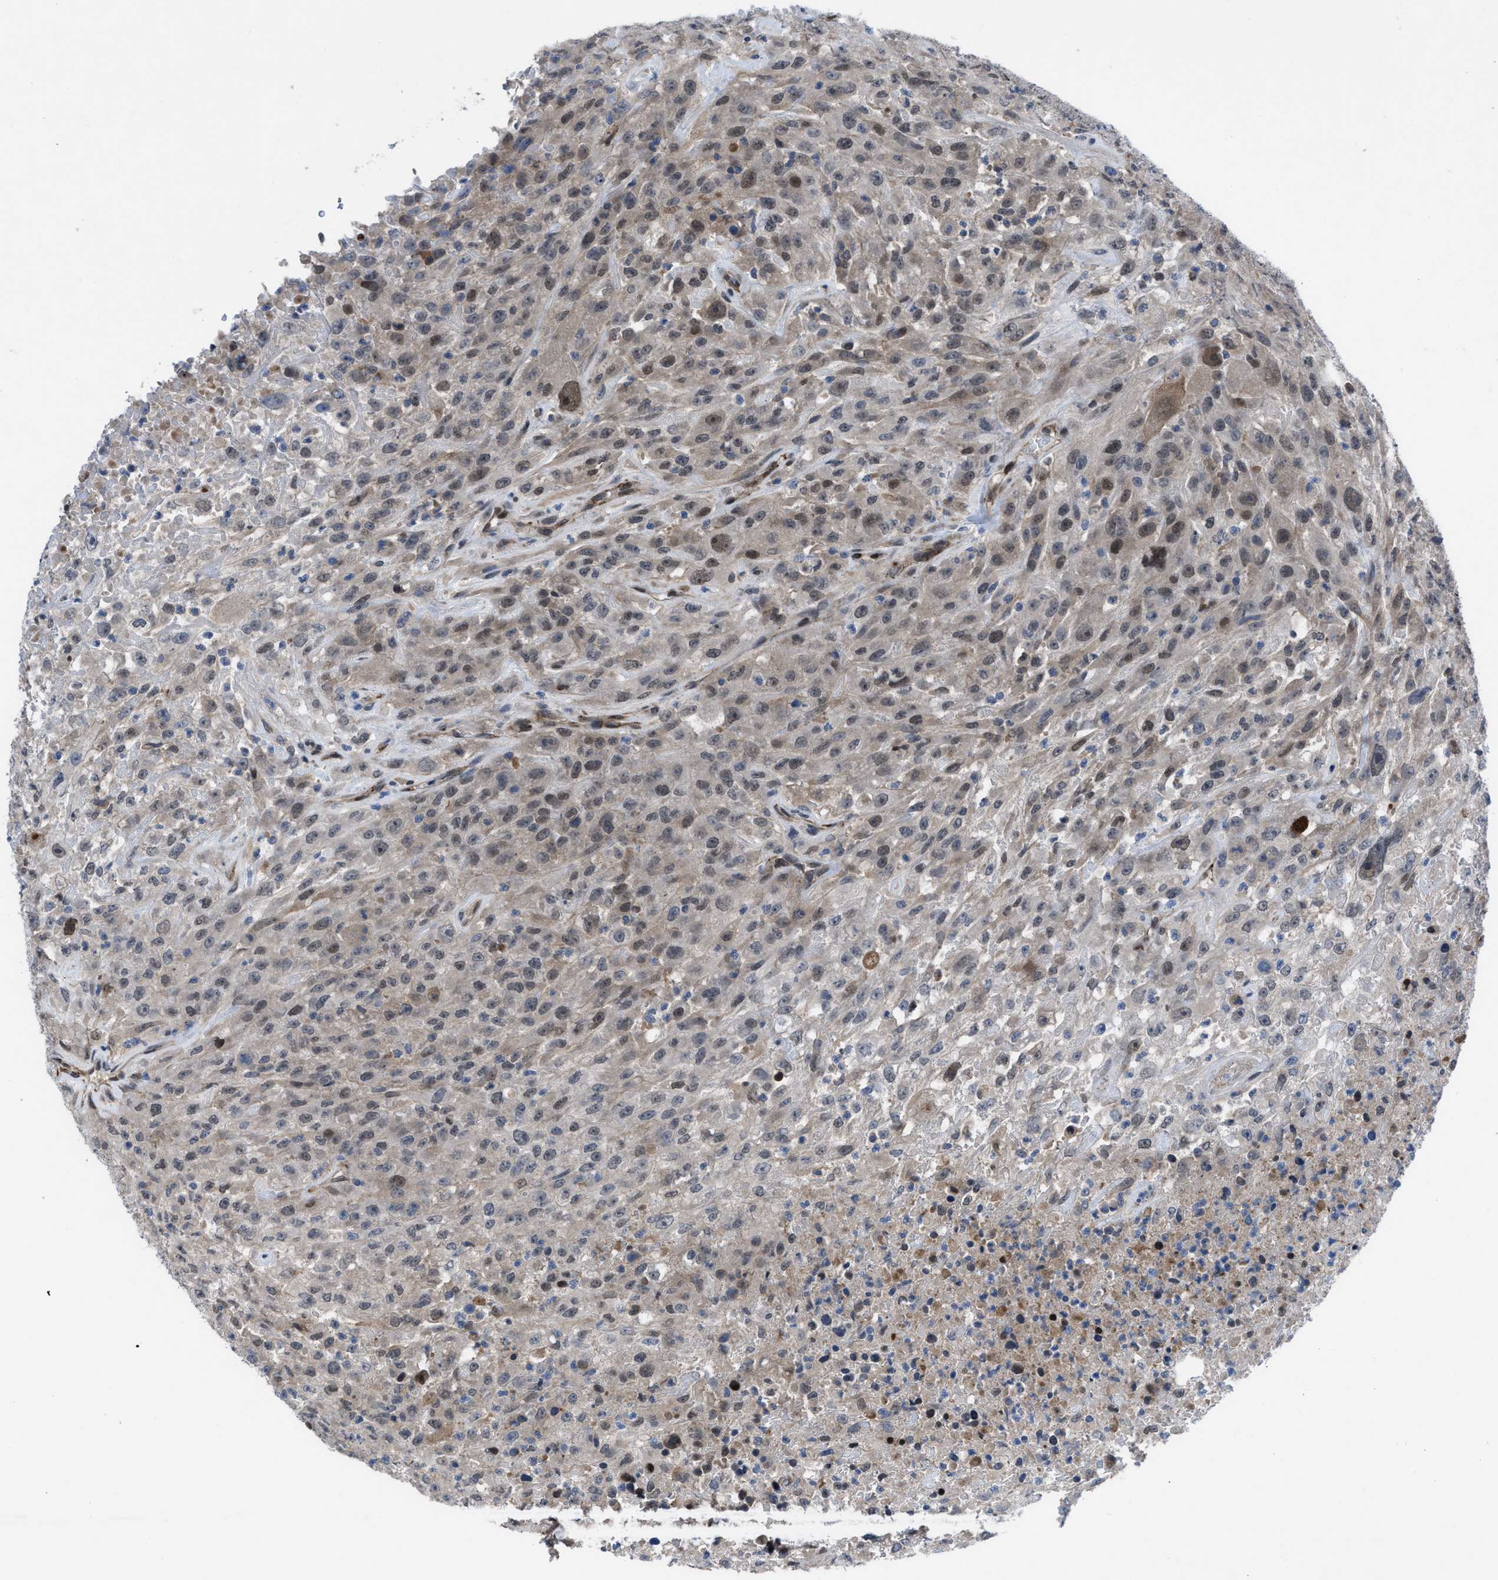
{"staining": {"intensity": "negative", "quantity": "none", "location": "none"}, "tissue": "urothelial cancer", "cell_type": "Tumor cells", "image_type": "cancer", "snomed": [{"axis": "morphology", "description": "Urothelial carcinoma, High grade"}, {"axis": "topography", "description": "Urinary bladder"}], "caption": "Immunohistochemistry histopathology image of neoplastic tissue: human urothelial cancer stained with DAB (3,3'-diaminobenzidine) exhibits no significant protein positivity in tumor cells.", "gene": "IL17RE", "patient": {"sex": "male", "age": 46}}